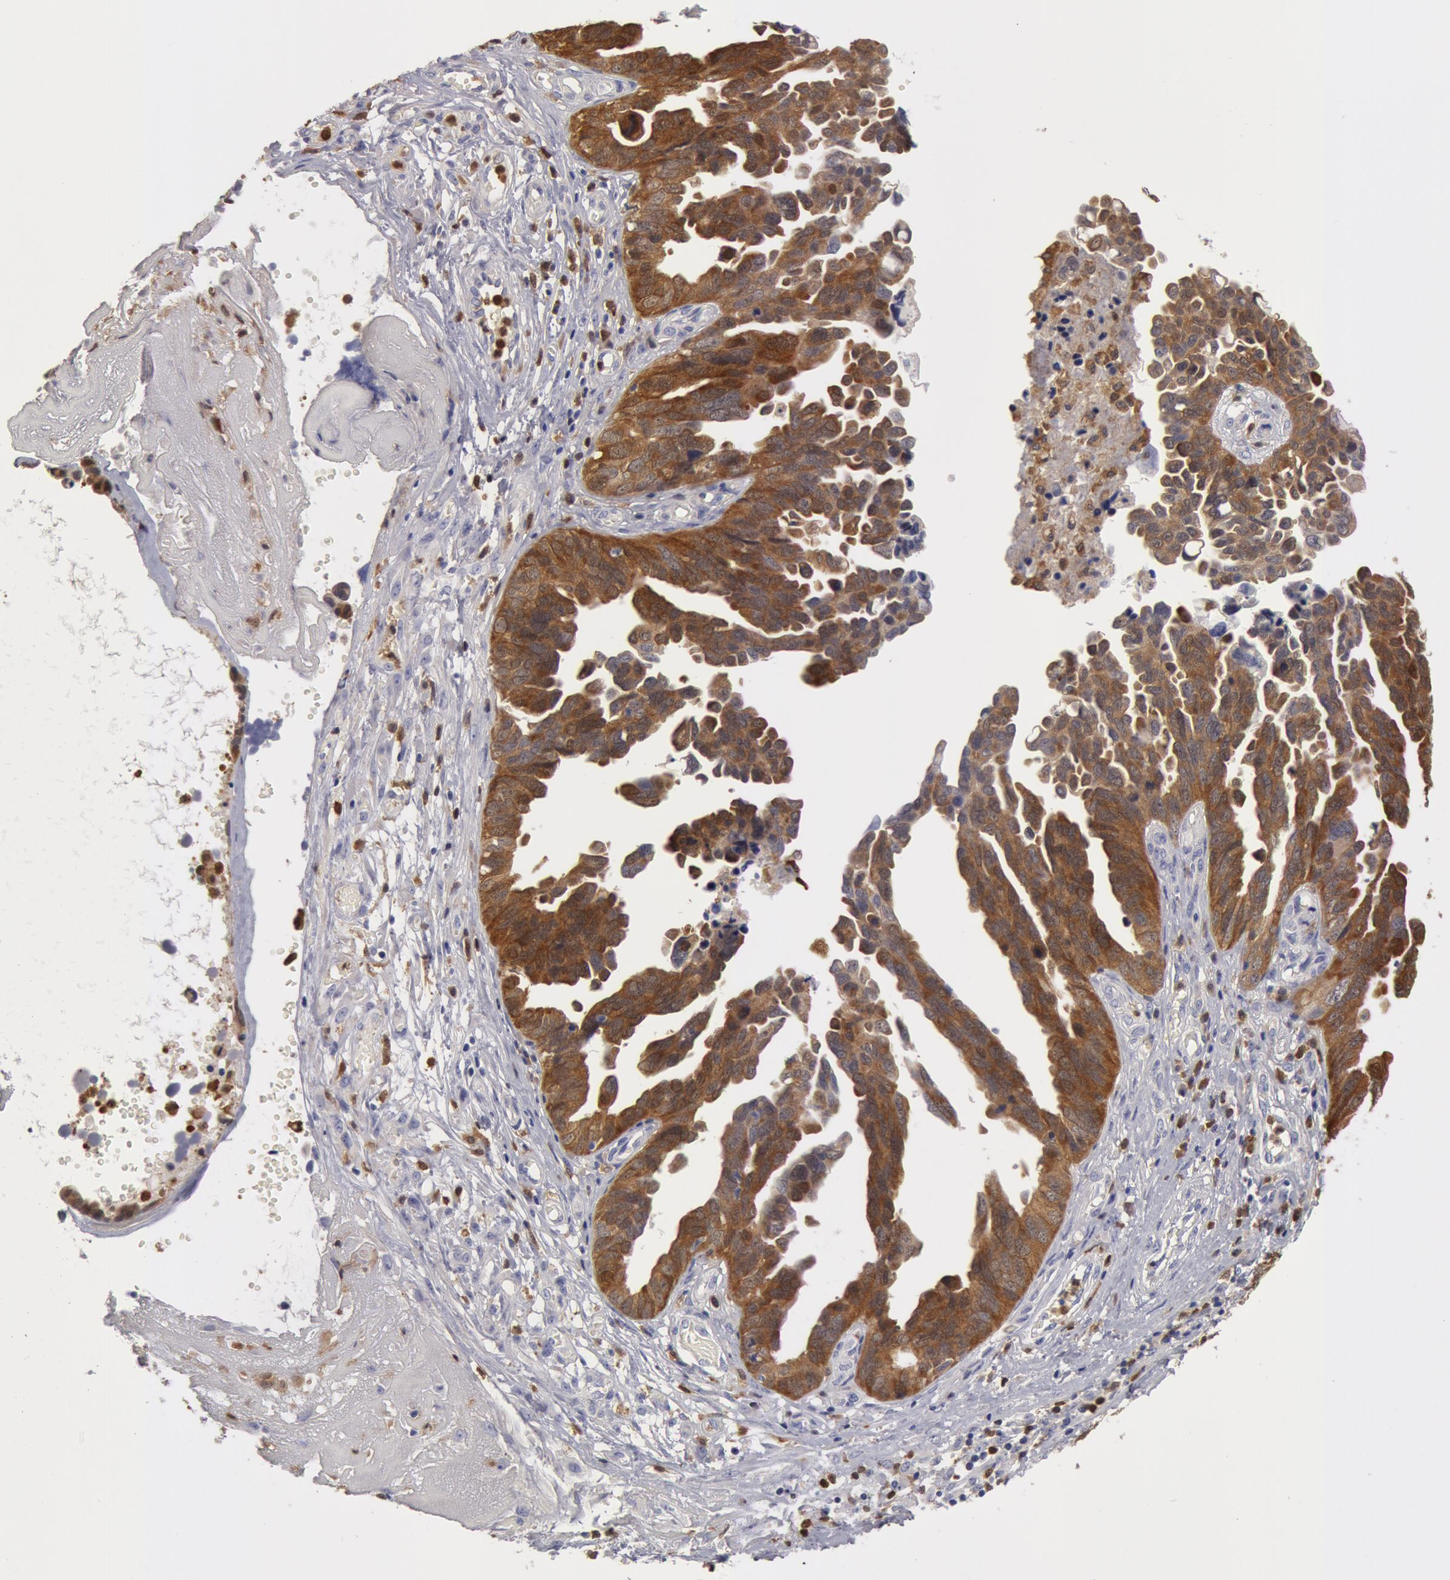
{"staining": {"intensity": "strong", "quantity": ">75%", "location": "cytoplasmic/membranous"}, "tissue": "ovarian cancer", "cell_type": "Tumor cells", "image_type": "cancer", "snomed": [{"axis": "morphology", "description": "Cystadenocarcinoma, serous, NOS"}, {"axis": "topography", "description": "Ovary"}], "caption": "Immunohistochemical staining of ovarian serous cystadenocarcinoma demonstrates high levels of strong cytoplasmic/membranous expression in approximately >75% of tumor cells.", "gene": "SYK", "patient": {"sex": "female", "age": 64}}